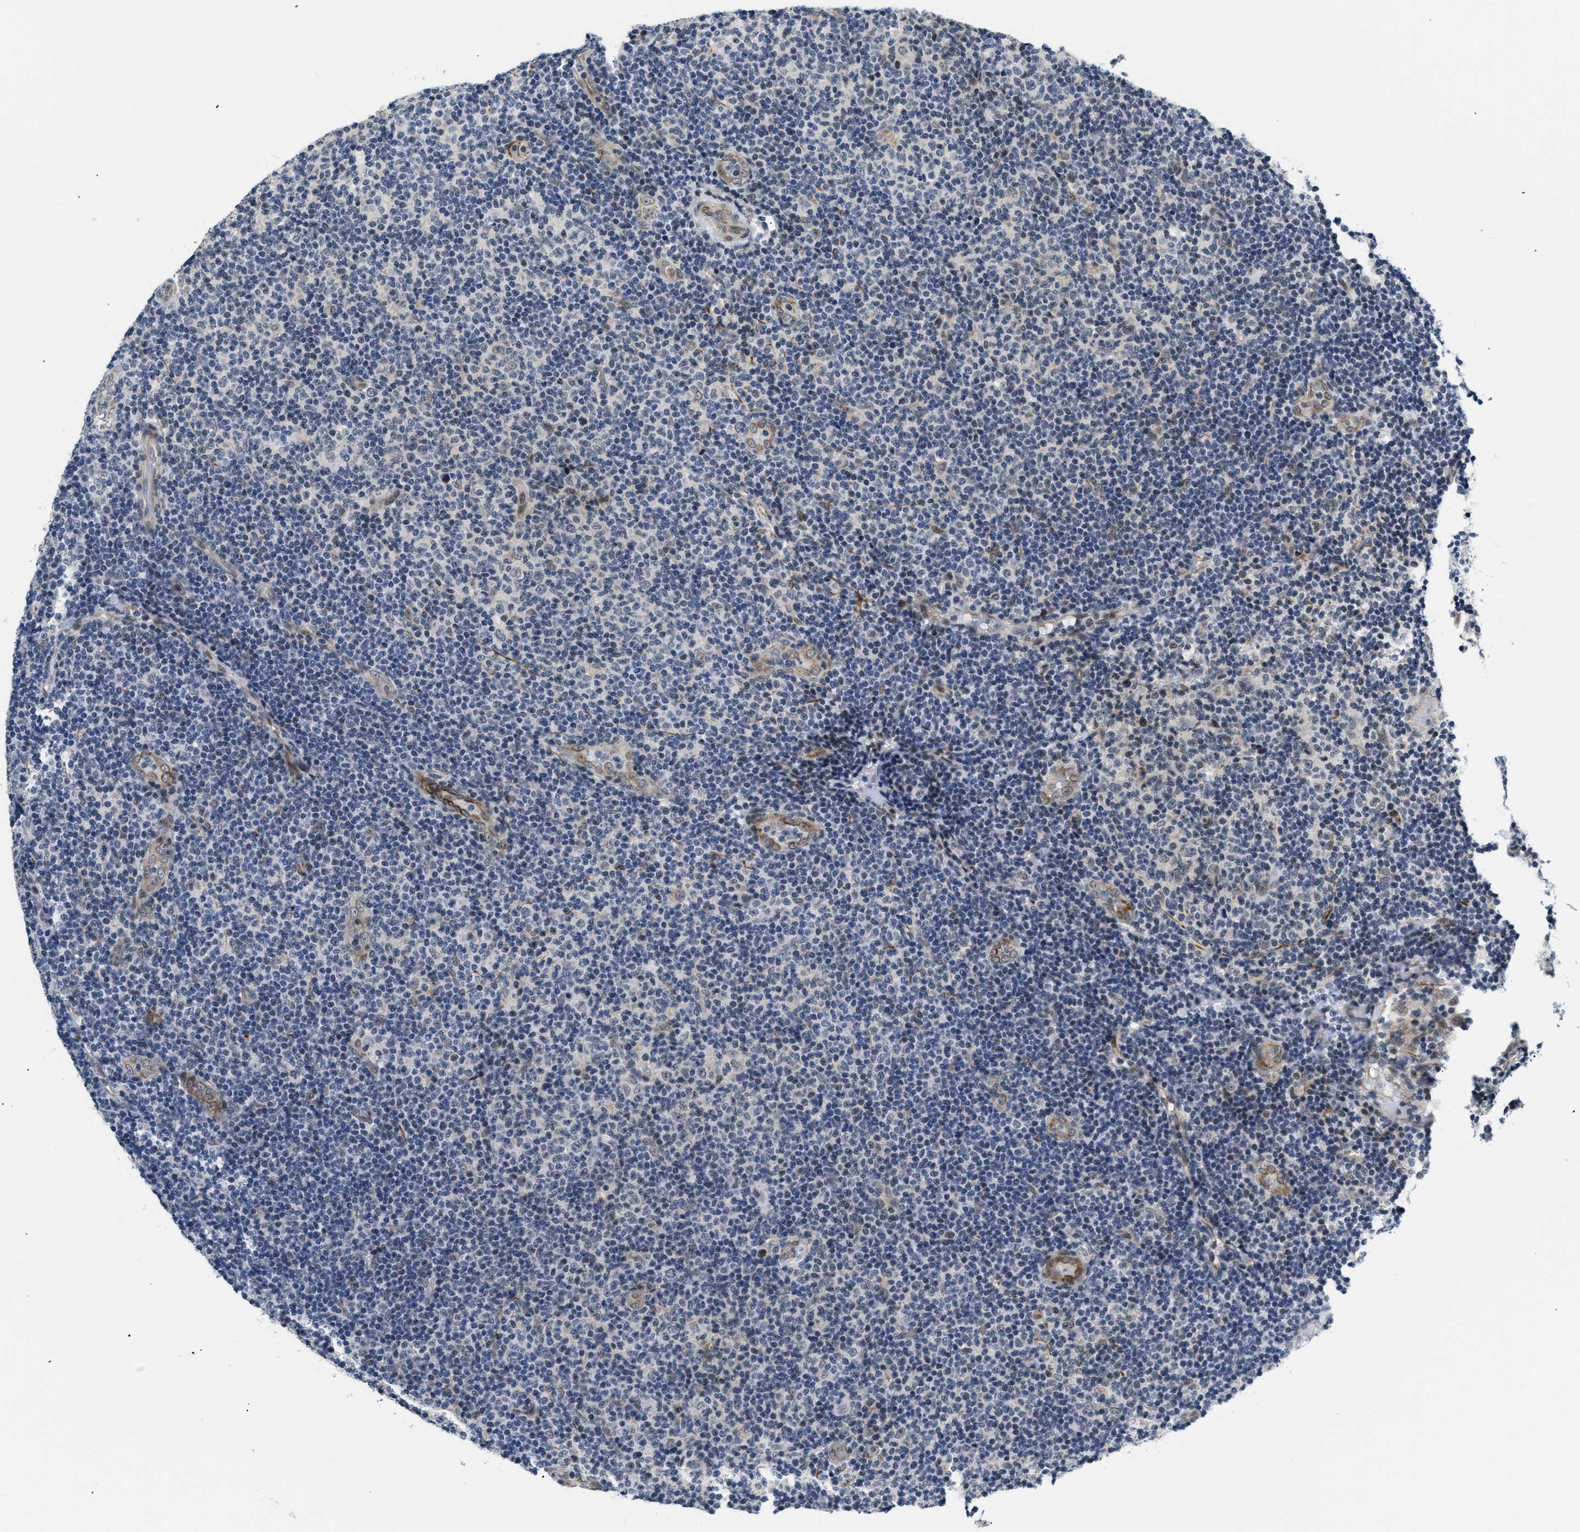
{"staining": {"intensity": "negative", "quantity": "none", "location": "none"}, "tissue": "lymphoma", "cell_type": "Tumor cells", "image_type": "cancer", "snomed": [{"axis": "morphology", "description": "Malignant lymphoma, non-Hodgkin's type, Low grade"}, {"axis": "topography", "description": "Lymph node"}], "caption": "Immunohistochemistry photomicrograph of lymphoma stained for a protein (brown), which shows no positivity in tumor cells.", "gene": "PPM1H", "patient": {"sex": "male", "age": 83}}